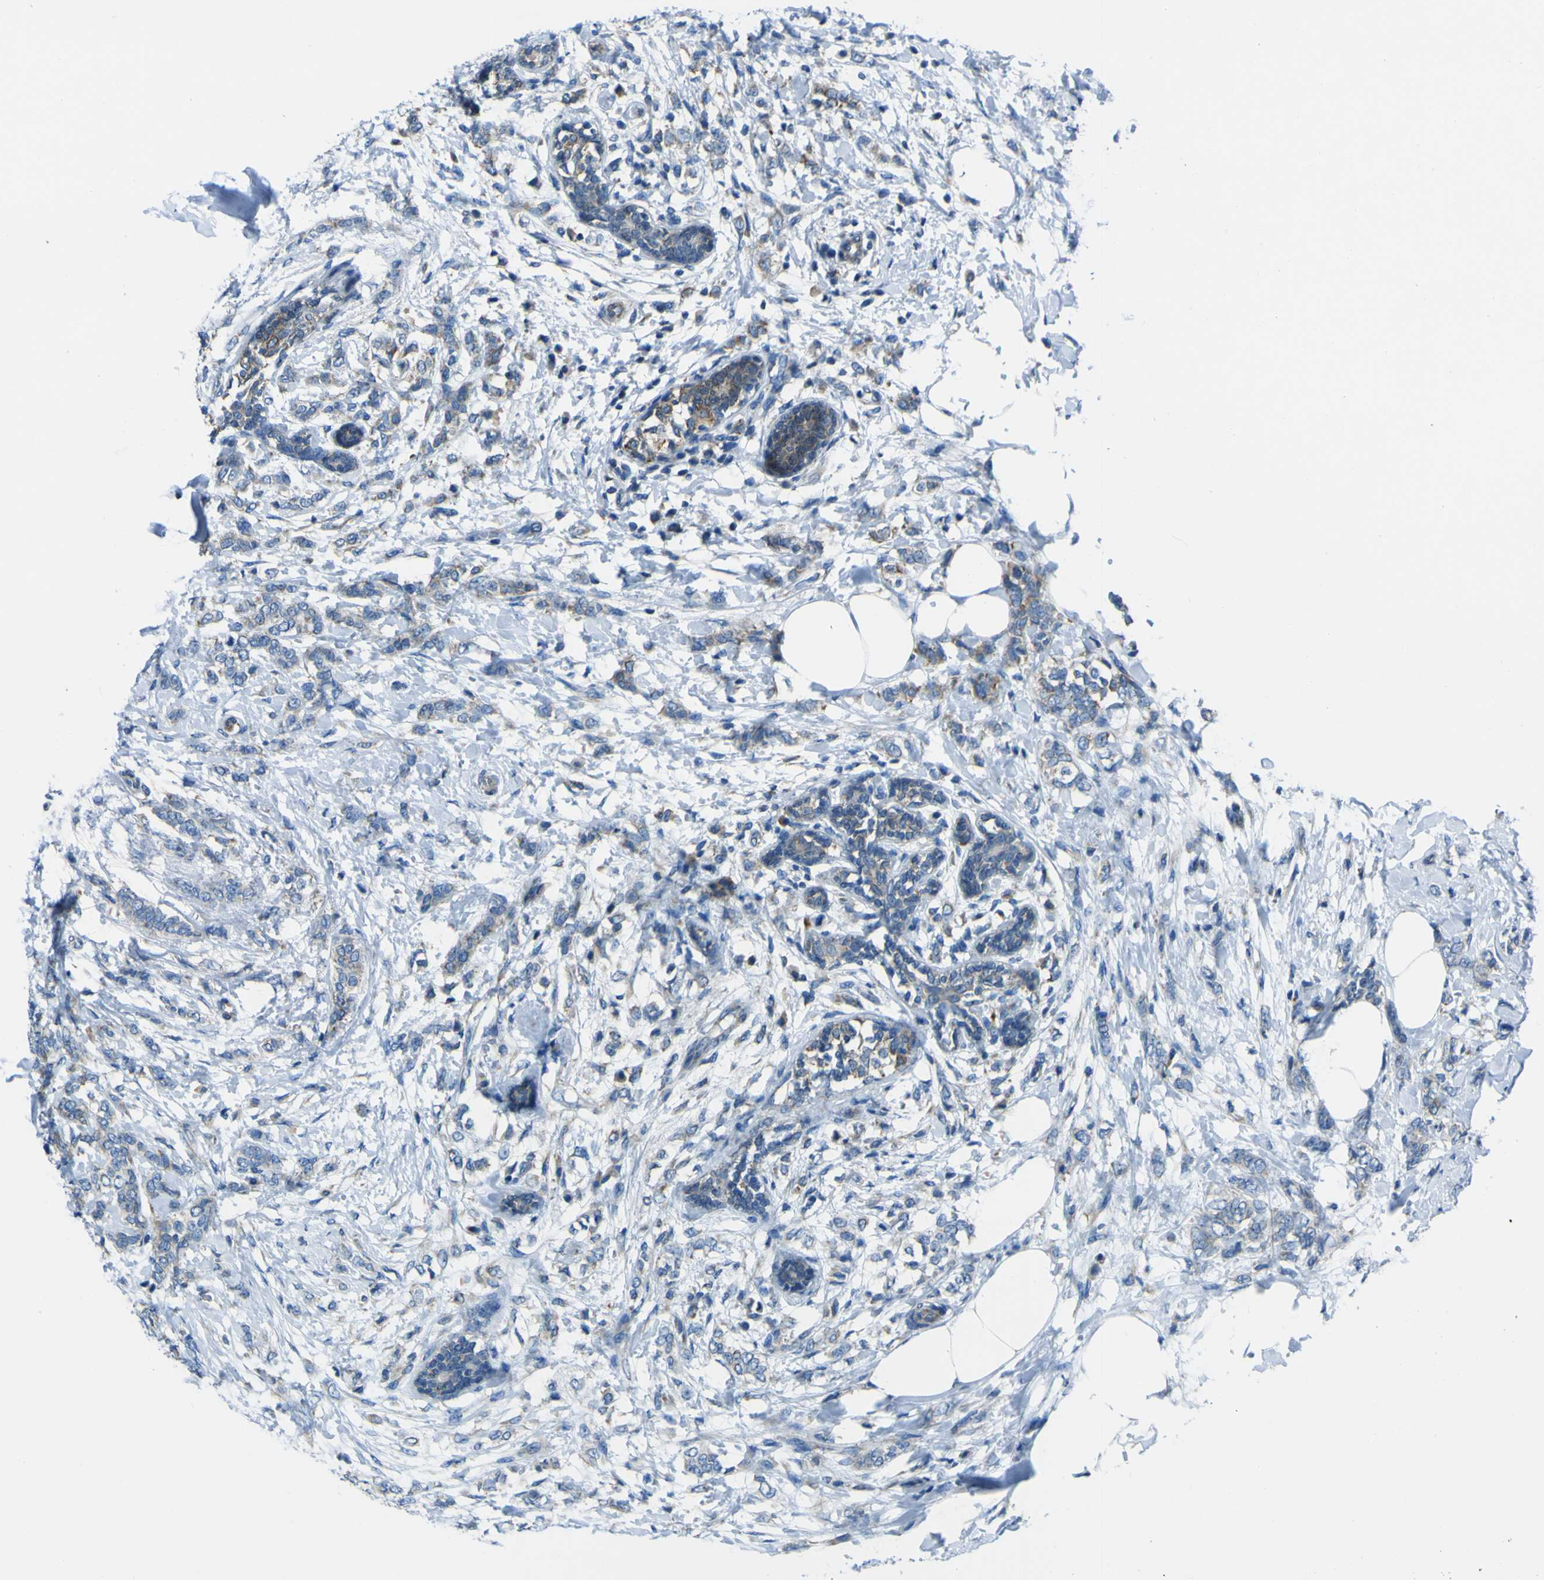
{"staining": {"intensity": "weak", "quantity": "25%-75%", "location": "cytoplasmic/membranous"}, "tissue": "breast cancer", "cell_type": "Tumor cells", "image_type": "cancer", "snomed": [{"axis": "morphology", "description": "Lobular carcinoma, in situ"}, {"axis": "morphology", "description": "Lobular carcinoma"}, {"axis": "topography", "description": "Breast"}], "caption": "Brown immunohistochemical staining in lobular carcinoma (breast) shows weak cytoplasmic/membranous positivity in about 25%-75% of tumor cells. The staining was performed using DAB, with brown indicating positive protein expression. Nuclei are stained blue with hematoxylin.", "gene": "STIM1", "patient": {"sex": "female", "age": 41}}